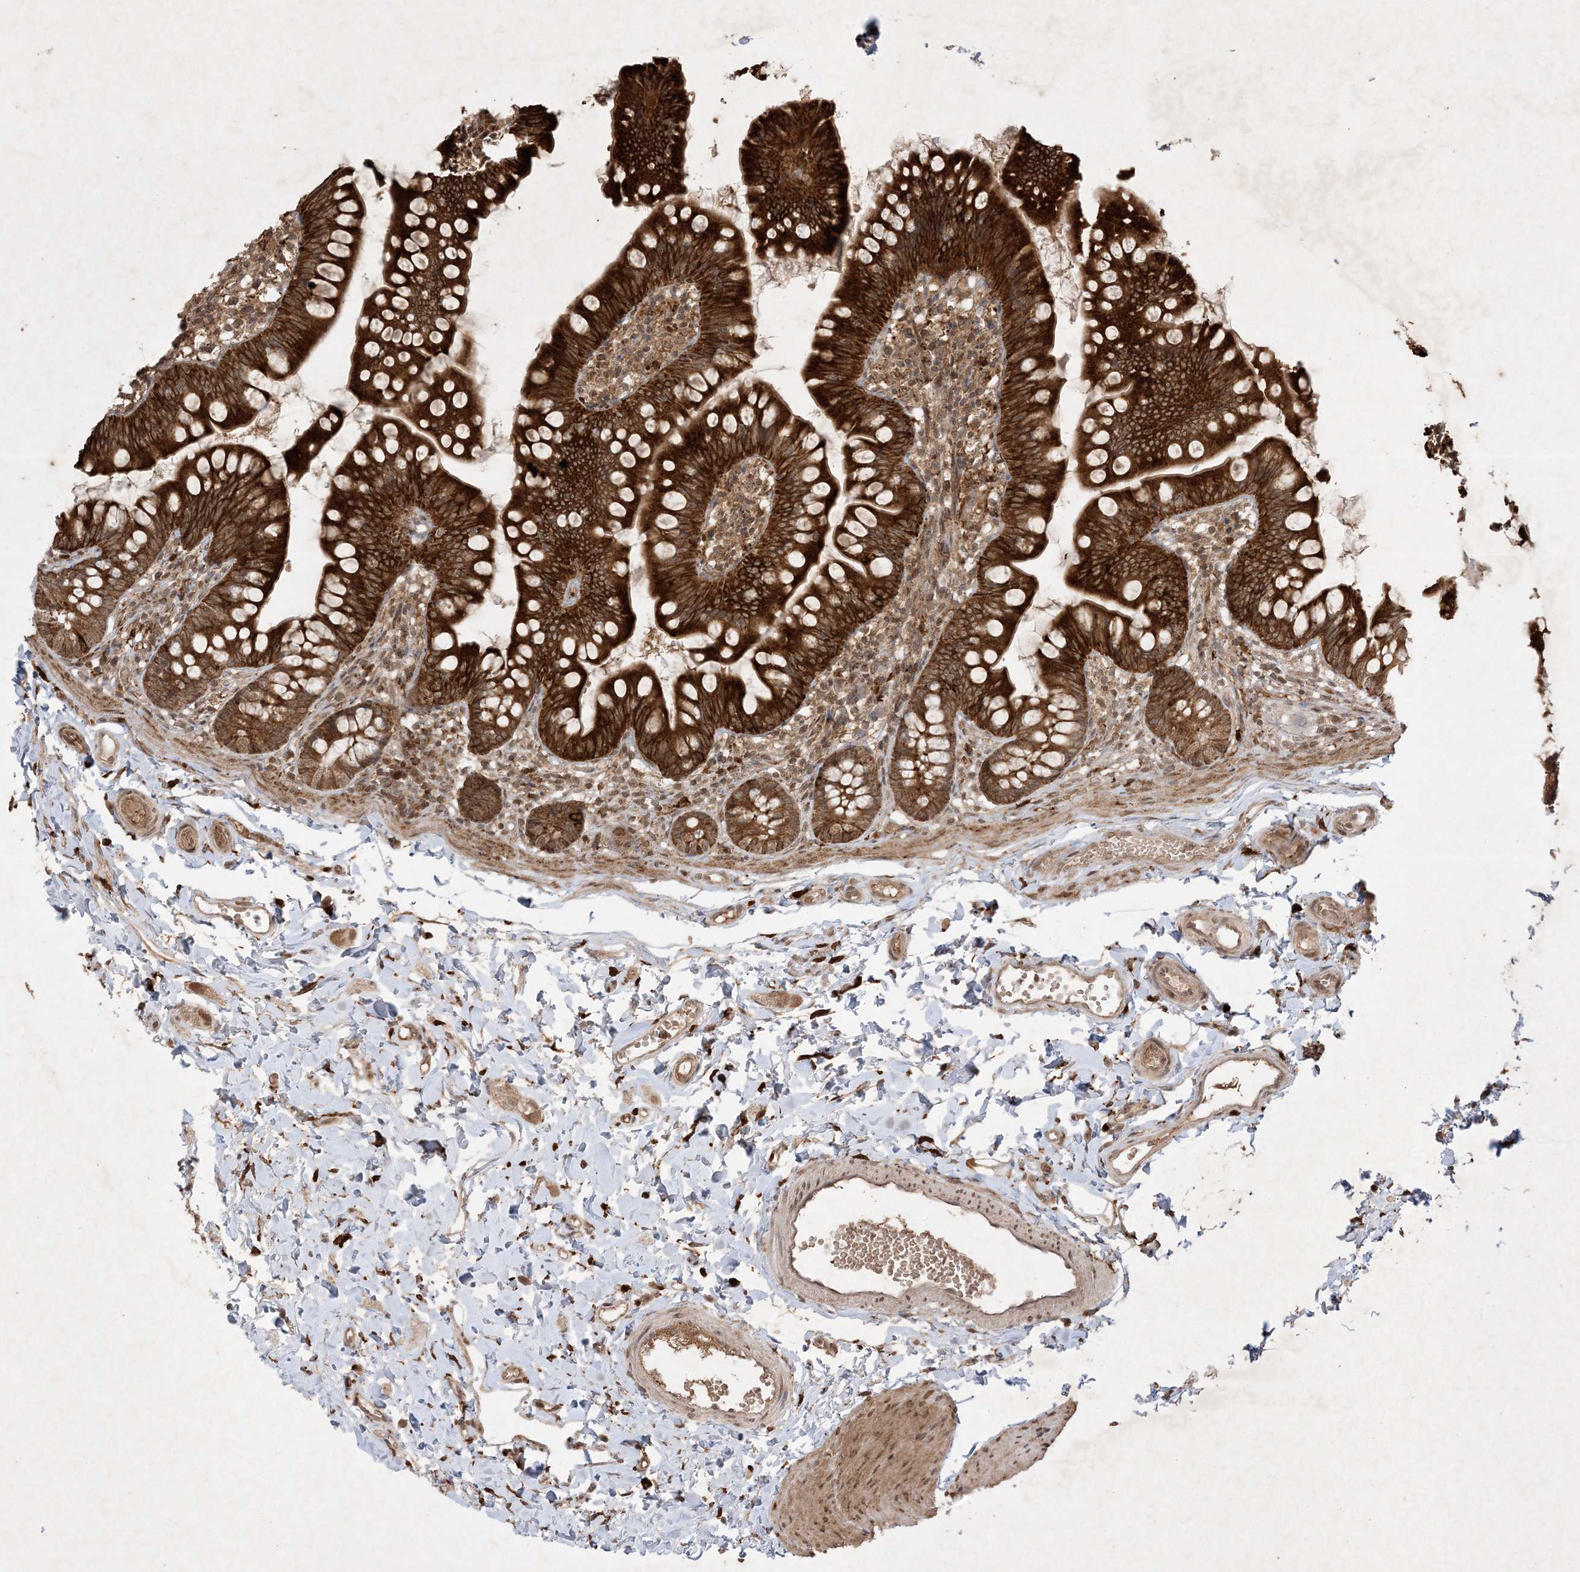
{"staining": {"intensity": "strong", "quantity": ">75%", "location": "cytoplasmic/membranous"}, "tissue": "small intestine", "cell_type": "Glandular cells", "image_type": "normal", "snomed": [{"axis": "morphology", "description": "Normal tissue, NOS"}, {"axis": "topography", "description": "Small intestine"}], "caption": "Immunohistochemistry (IHC) photomicrograph of unremarkable small intestine stained for a protein (brown), which shows high levels of strong cytoplasmic/membranous staining in about >75% of glandular cells.", "gene": "PTK6", "patient": {"sex": "male", "age": 7}}